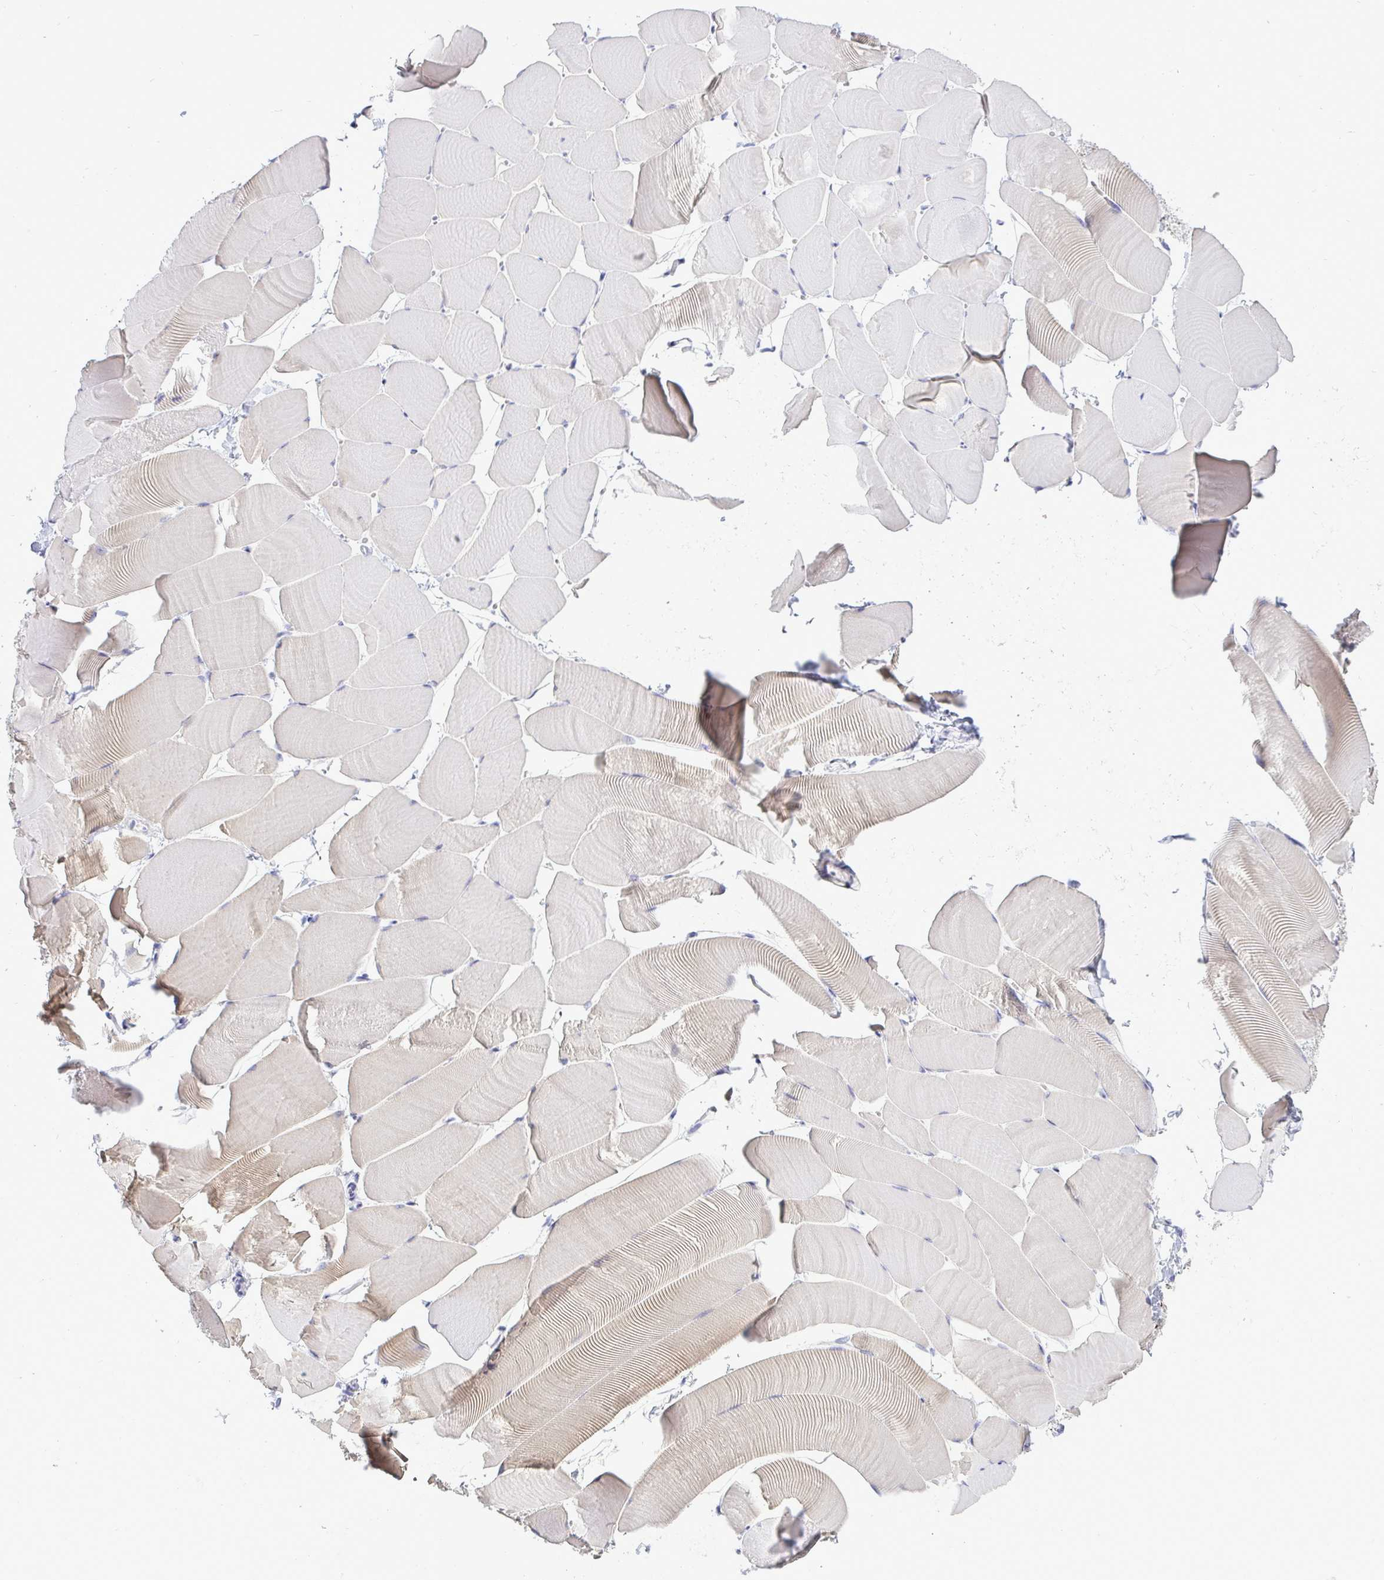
{"staining": {"intensity": "moderate", "quantity": "<25%", "location": "cytoplasmic/membranous"}, "tissue": "skeletal muscle", "cell_type": "Myocytes", "image_type": "normal", "snomed": [{"axis": "morphology", "description": "Normal tissue, NOS"}, {"axis": "topography", "description": "Skeletal muscle"}], "caption": "The micrograph displays staining of benign skeletal muscle, revealing moderate cytoplasmic/membranous protein staining (brown color) within myocytes.", "gene": "EPOP", "patient": {"sex": "male", "age": 25}}